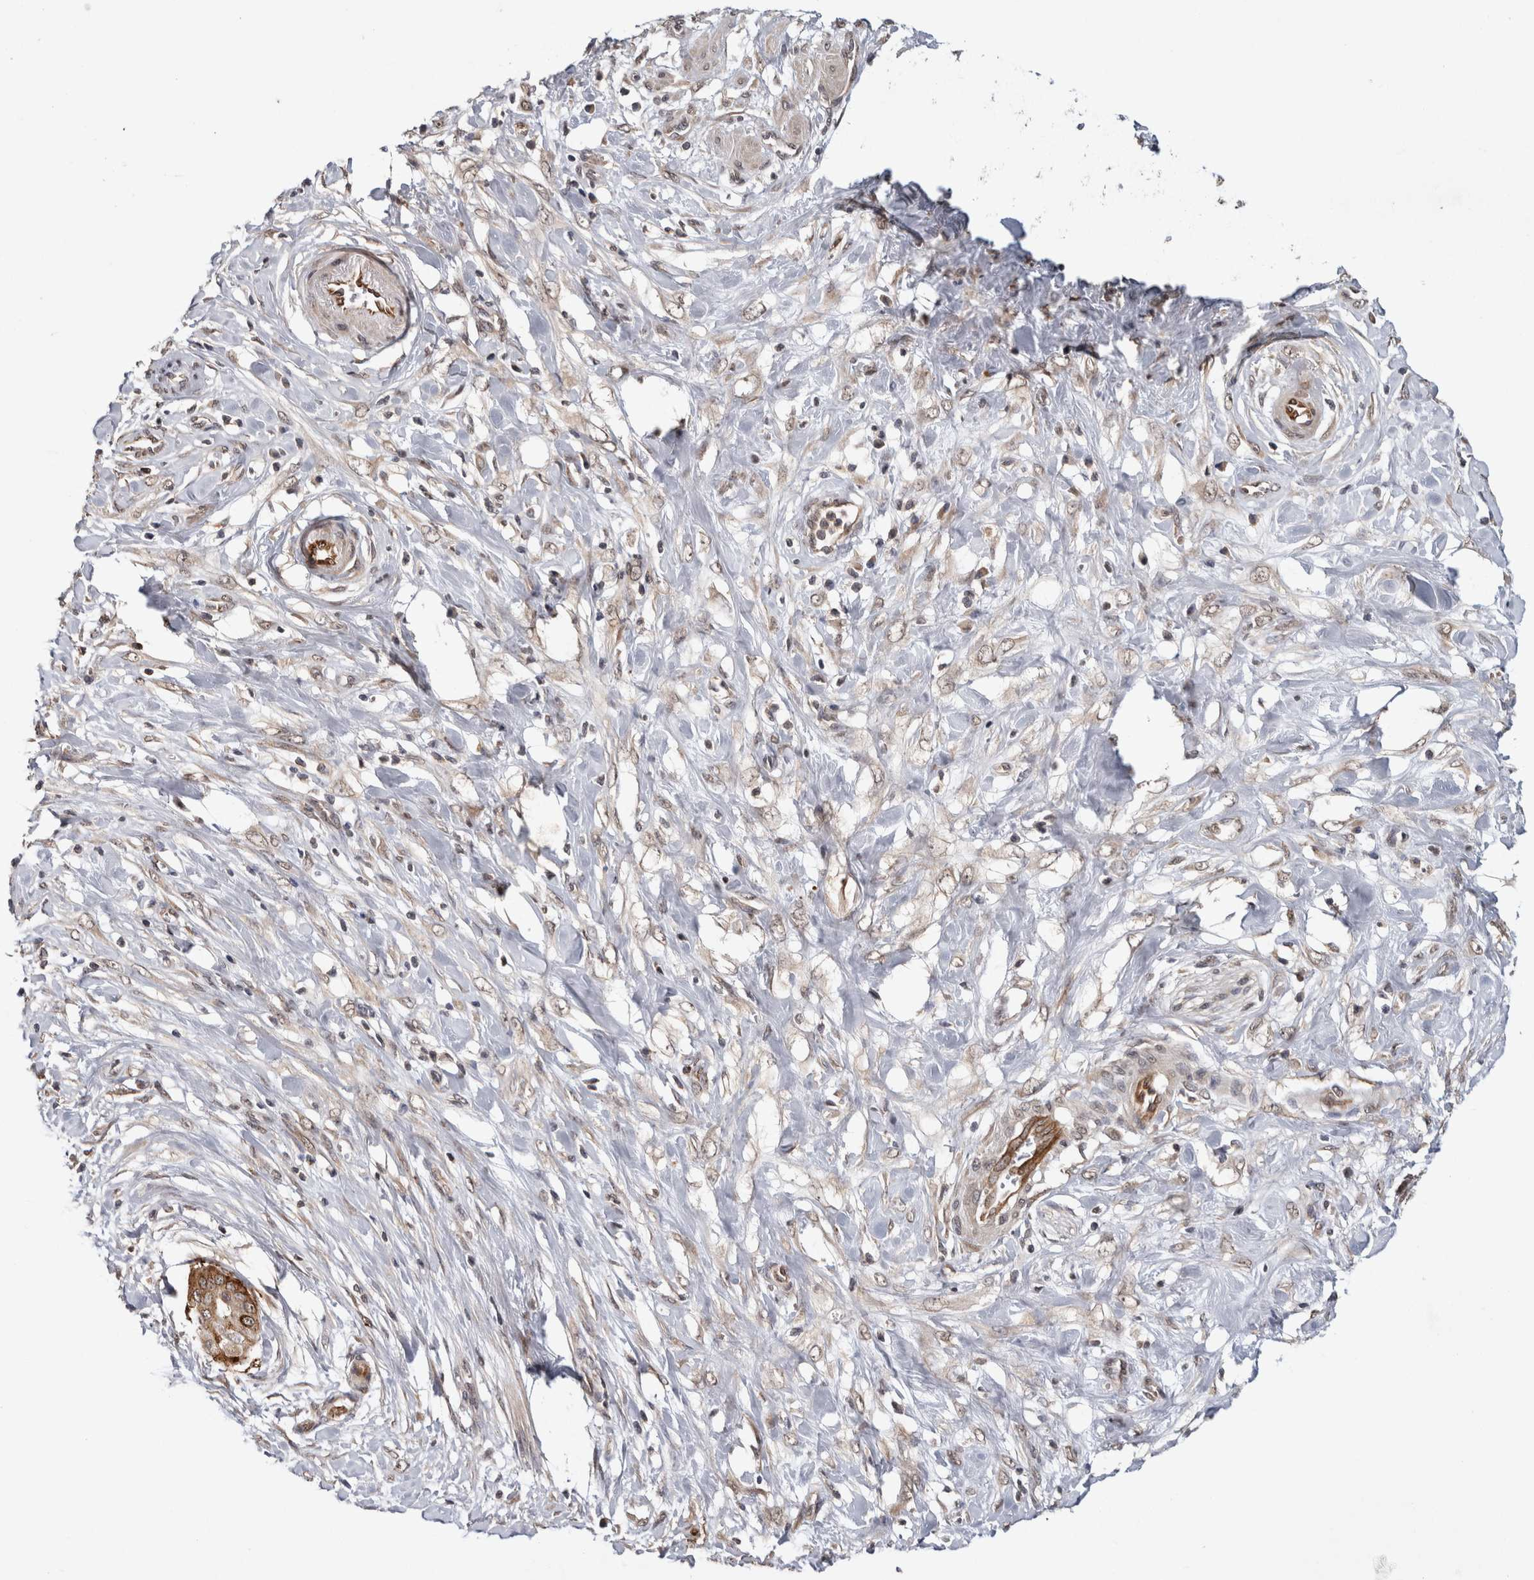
{"staining": {"intensity": "negative", "quantity": "none", "location": "none"}, "tissue": "pancreatic cancer", "cell_type": "Tumor cells", "image_type": "cancer", "snomed": [{"axis": "morphology", "description": "Adenocarcinoma, NOS"}, {"axis": "topography", "description": "Pancreas"}], "caption": "Immunohistochemistry micrograph of adenocarcinoma (pancreatic) stained for a protein (brown), which exhibits no staining in tumor cells.", "gene": "HMOX2", "patient": {"sex": "female", "age": 75}}